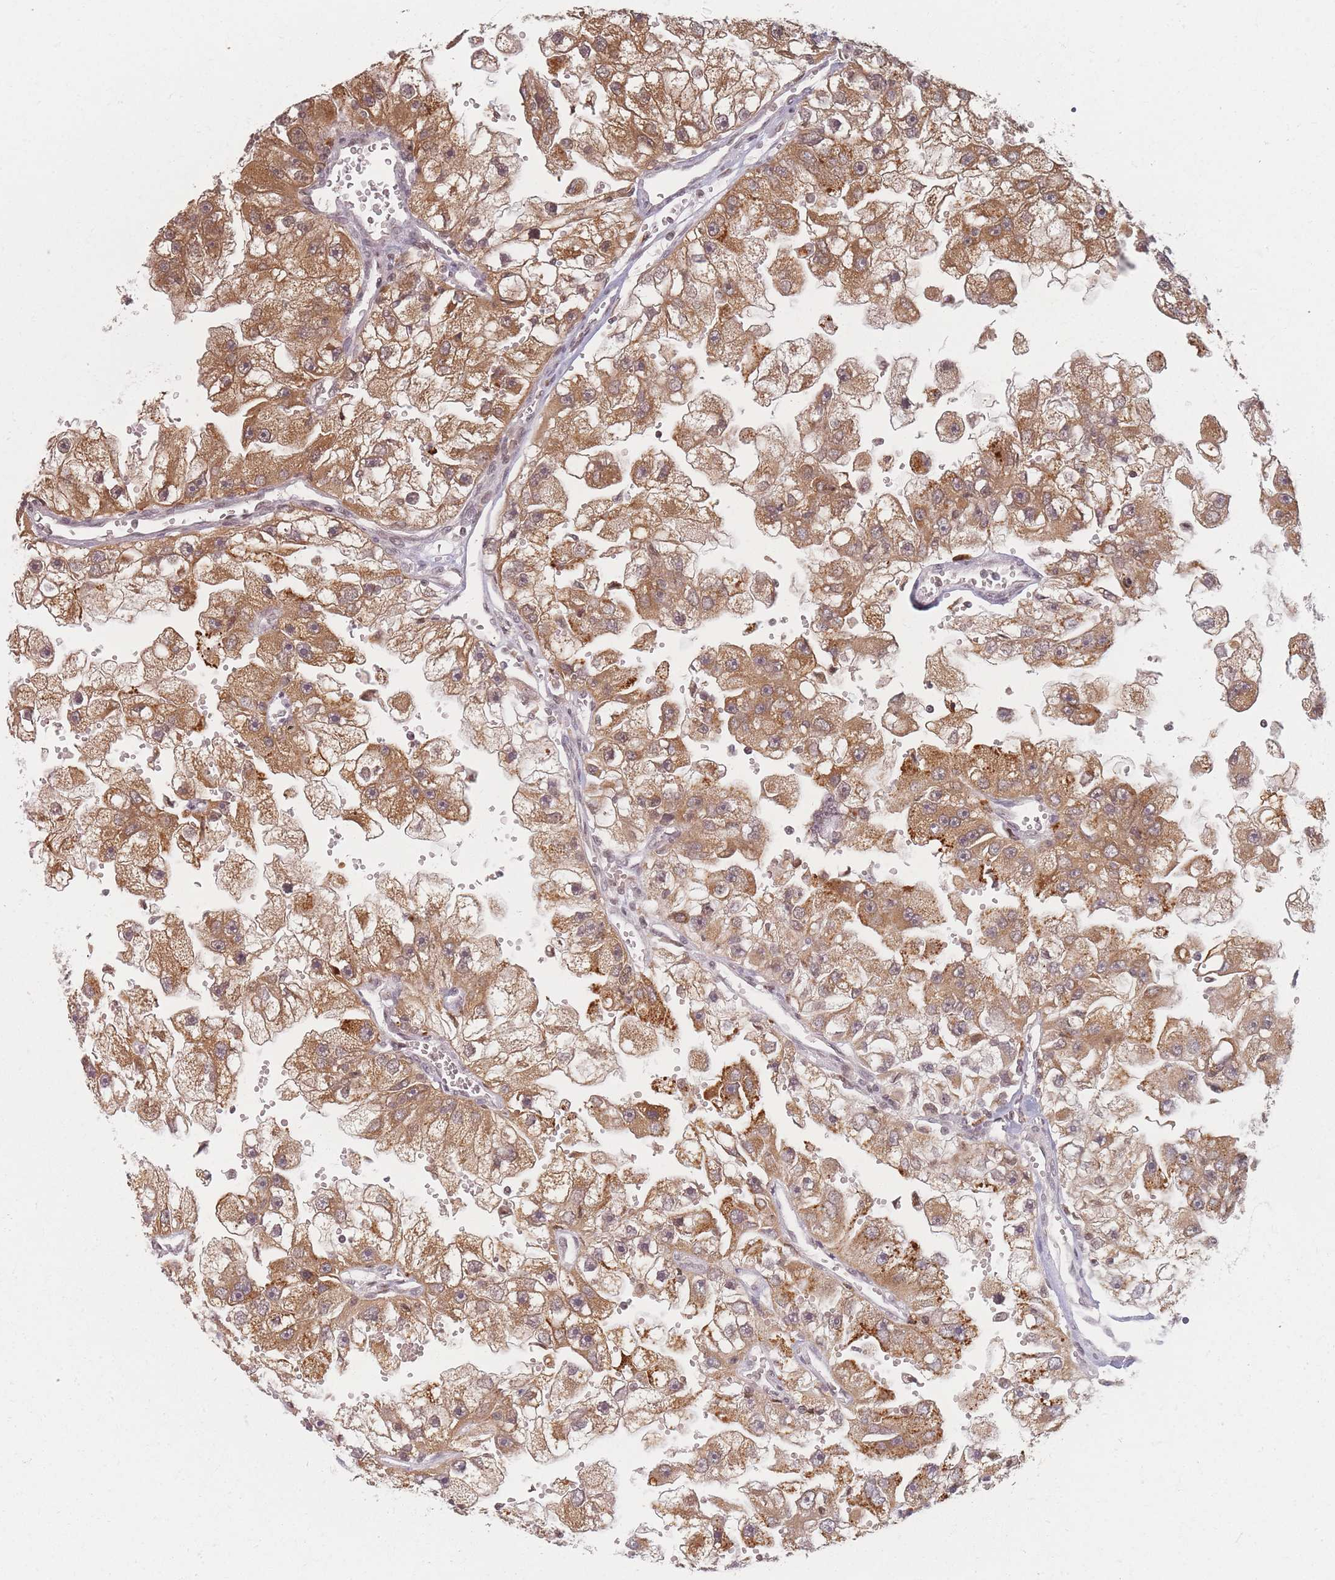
{"staining": {"intensity": "moderate", "quantity": ">75%", "location": "cytoplasmic/membranous,nuclear"}, "tissue": "renal cancer", "cell_type": "Tumor cells", "image_type": "cancer", "snomed": [{"axis": "morphology", "description": "Adenocarcinoma, NOS"}, {"axis": "topography", "description": "Kidney"}], "caption": "This micrograph exhibits immunohistochemistry (IHC) staining of renal cancer, with medium moderate cytoplasmic/membranous and nuclear positivity in about >75% of tumor cells.", "gene": "SPATA45", "patient": {"sex": "male", "age": 63}}